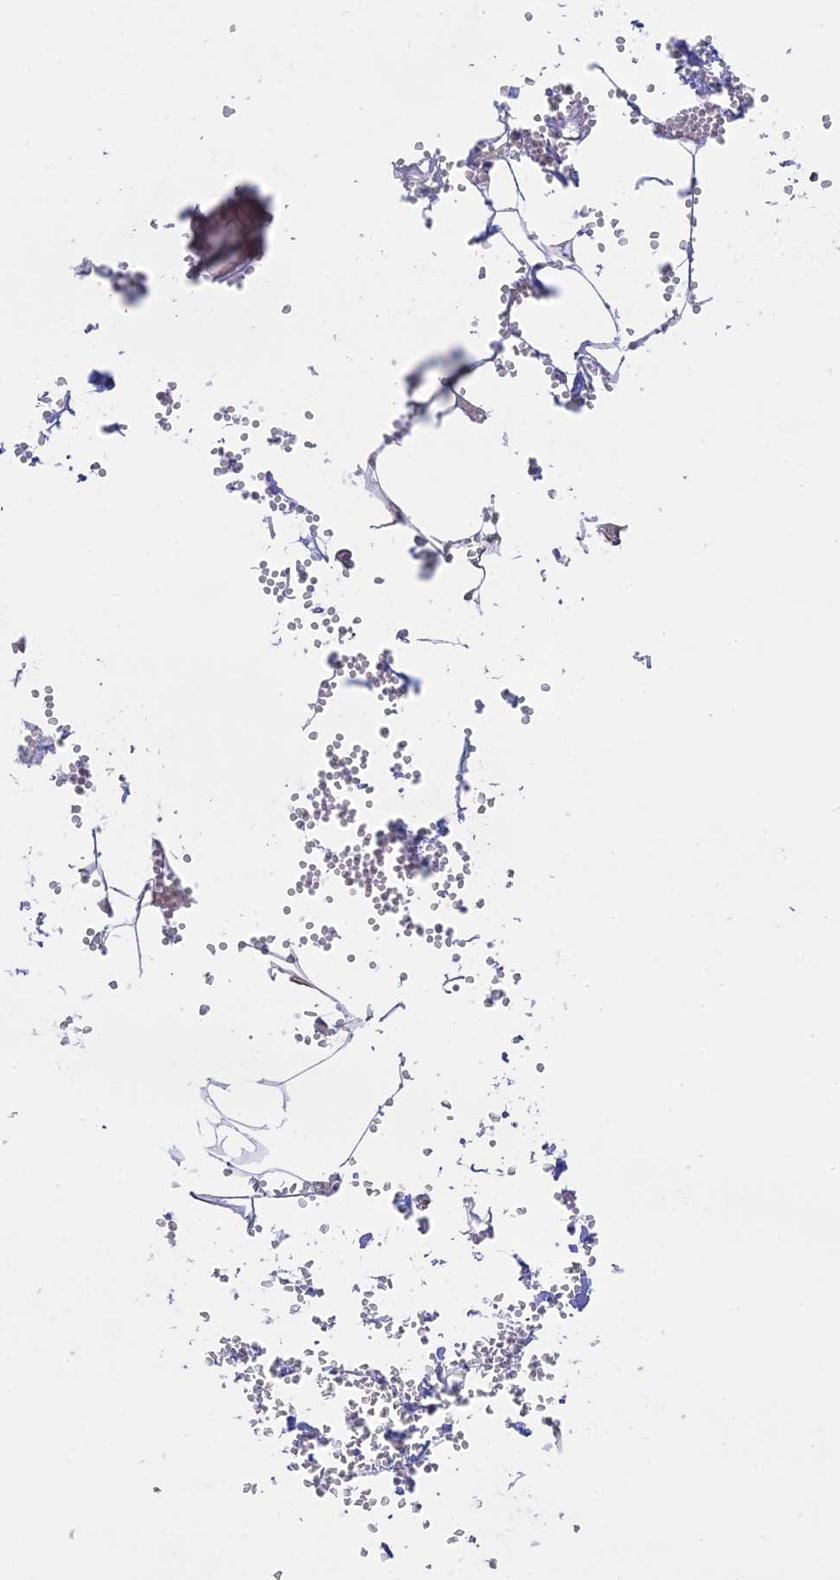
{"staining": {"intensity": "negative", "quantity": "none", "location": "none"}, "tissue": "adipose tissue", "cell_type": "Adipocytes", "image_type": "normal", "snomed": [{"axis": "morphology", "description": "Normal tissue, NOS"}, {"axis": "topography", "description": "Gallbladder"}, {"axis": "topography", "description": "Peripheral nerve tissue"}], "caption": "Adipocytes are negative for brown protein staining in normal adipose tissue. Nuclei are stained in blue.", "gene": "CCDC69", "patient": {"sex": "male", "age": 38}}